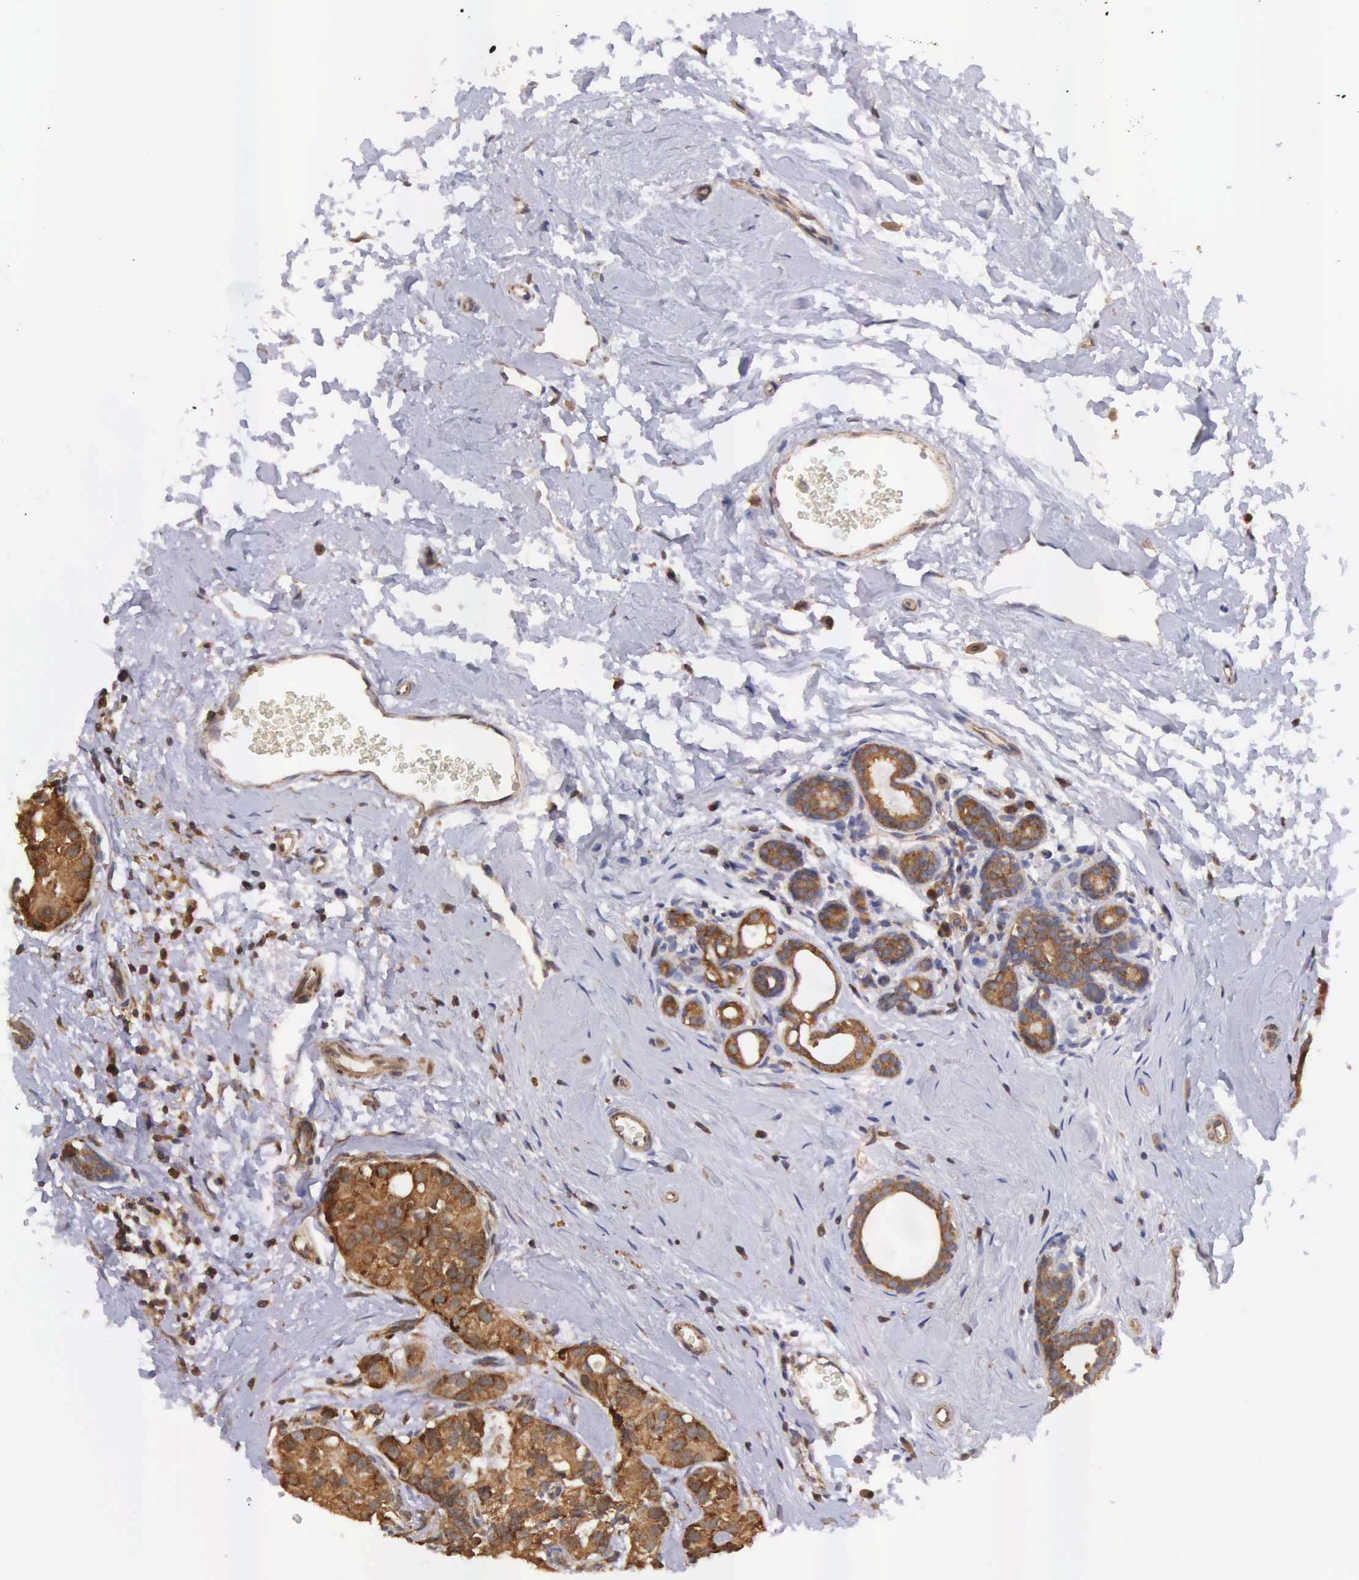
{"staining": {"intensity": "strong", "quantity": ">75%", "location": "cytoplasmic/membranous"}, "tissue": "breast cancer", "cell_type": "Tumor cells", "image_type": "cancer", "snomed": [{"axis": "morphology", "description": "Duct carcinoma"}, {"axis": "topography", "description": "Breast"}], "caption": "Immunohistochemical staining of invasive ductal carcinoma (breast) reveals high levels of strong cytoplasmic/membranous protein positivity in approximately >75% of tumor cells.", "gene": "DHRS1", "patient": {"sex": "female", "age": 69}}